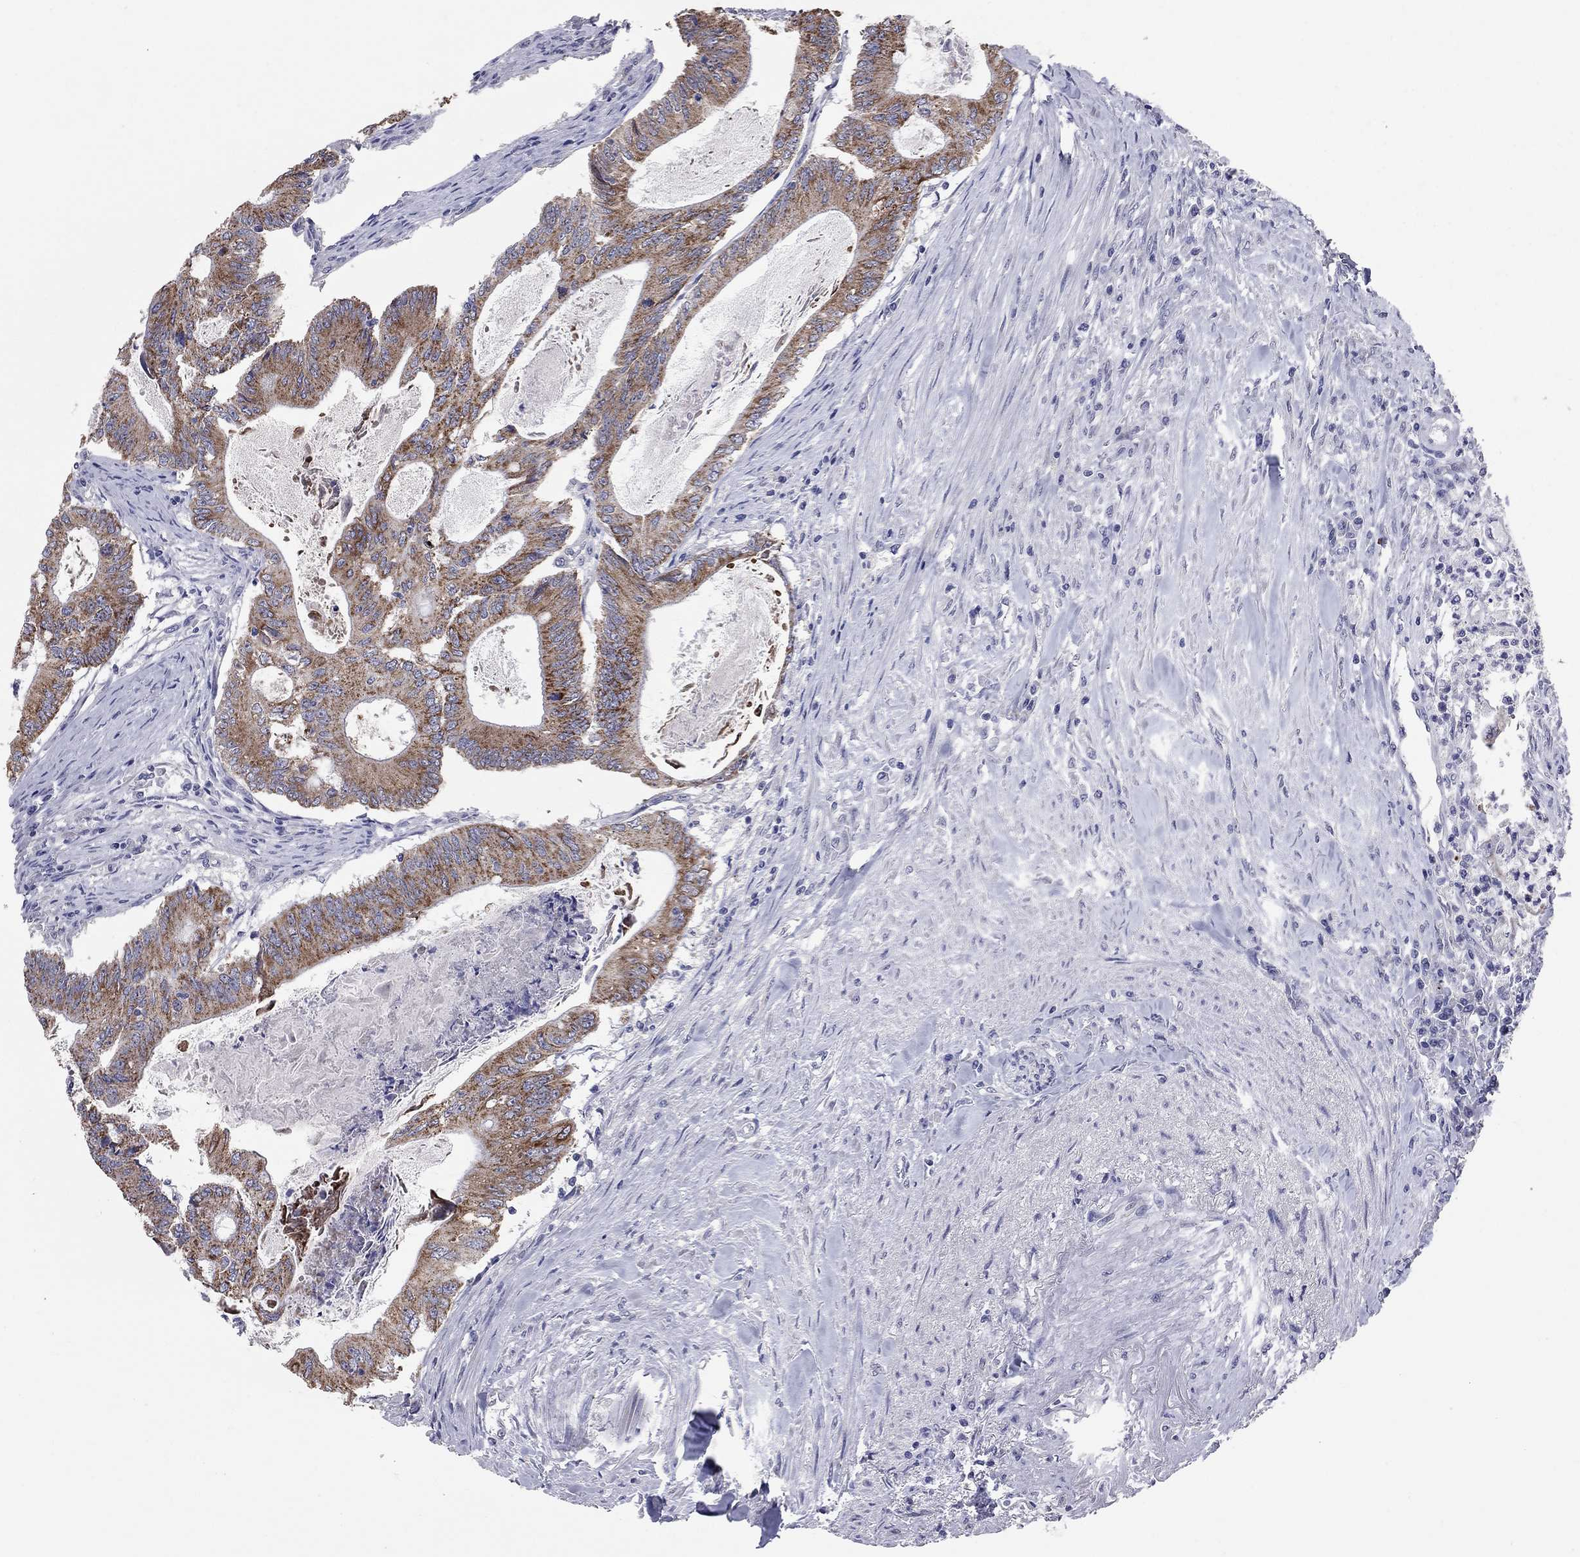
{"staining": {"intensity": "strong", "quantity": ">75%", "location": "cytoplasmic/membranous"}, "tissue": "colorectal cancer", "cell_type": "Tumor cells", "image_type": "cancer", "snomed": [{"axis": "morphology", "description": "Adenocarcinoma, NOS"}, {"axis": "topography", "description": "Colon"}], "caption": "Immunohistochemical staining of human colorectal adenocarcinoma displays high levels of strong cytoplasmic/membranous protein expression in about >75% of tumor cells.", "gene": "SHOC2", "patient": {"sex": "female", "age": 70}}